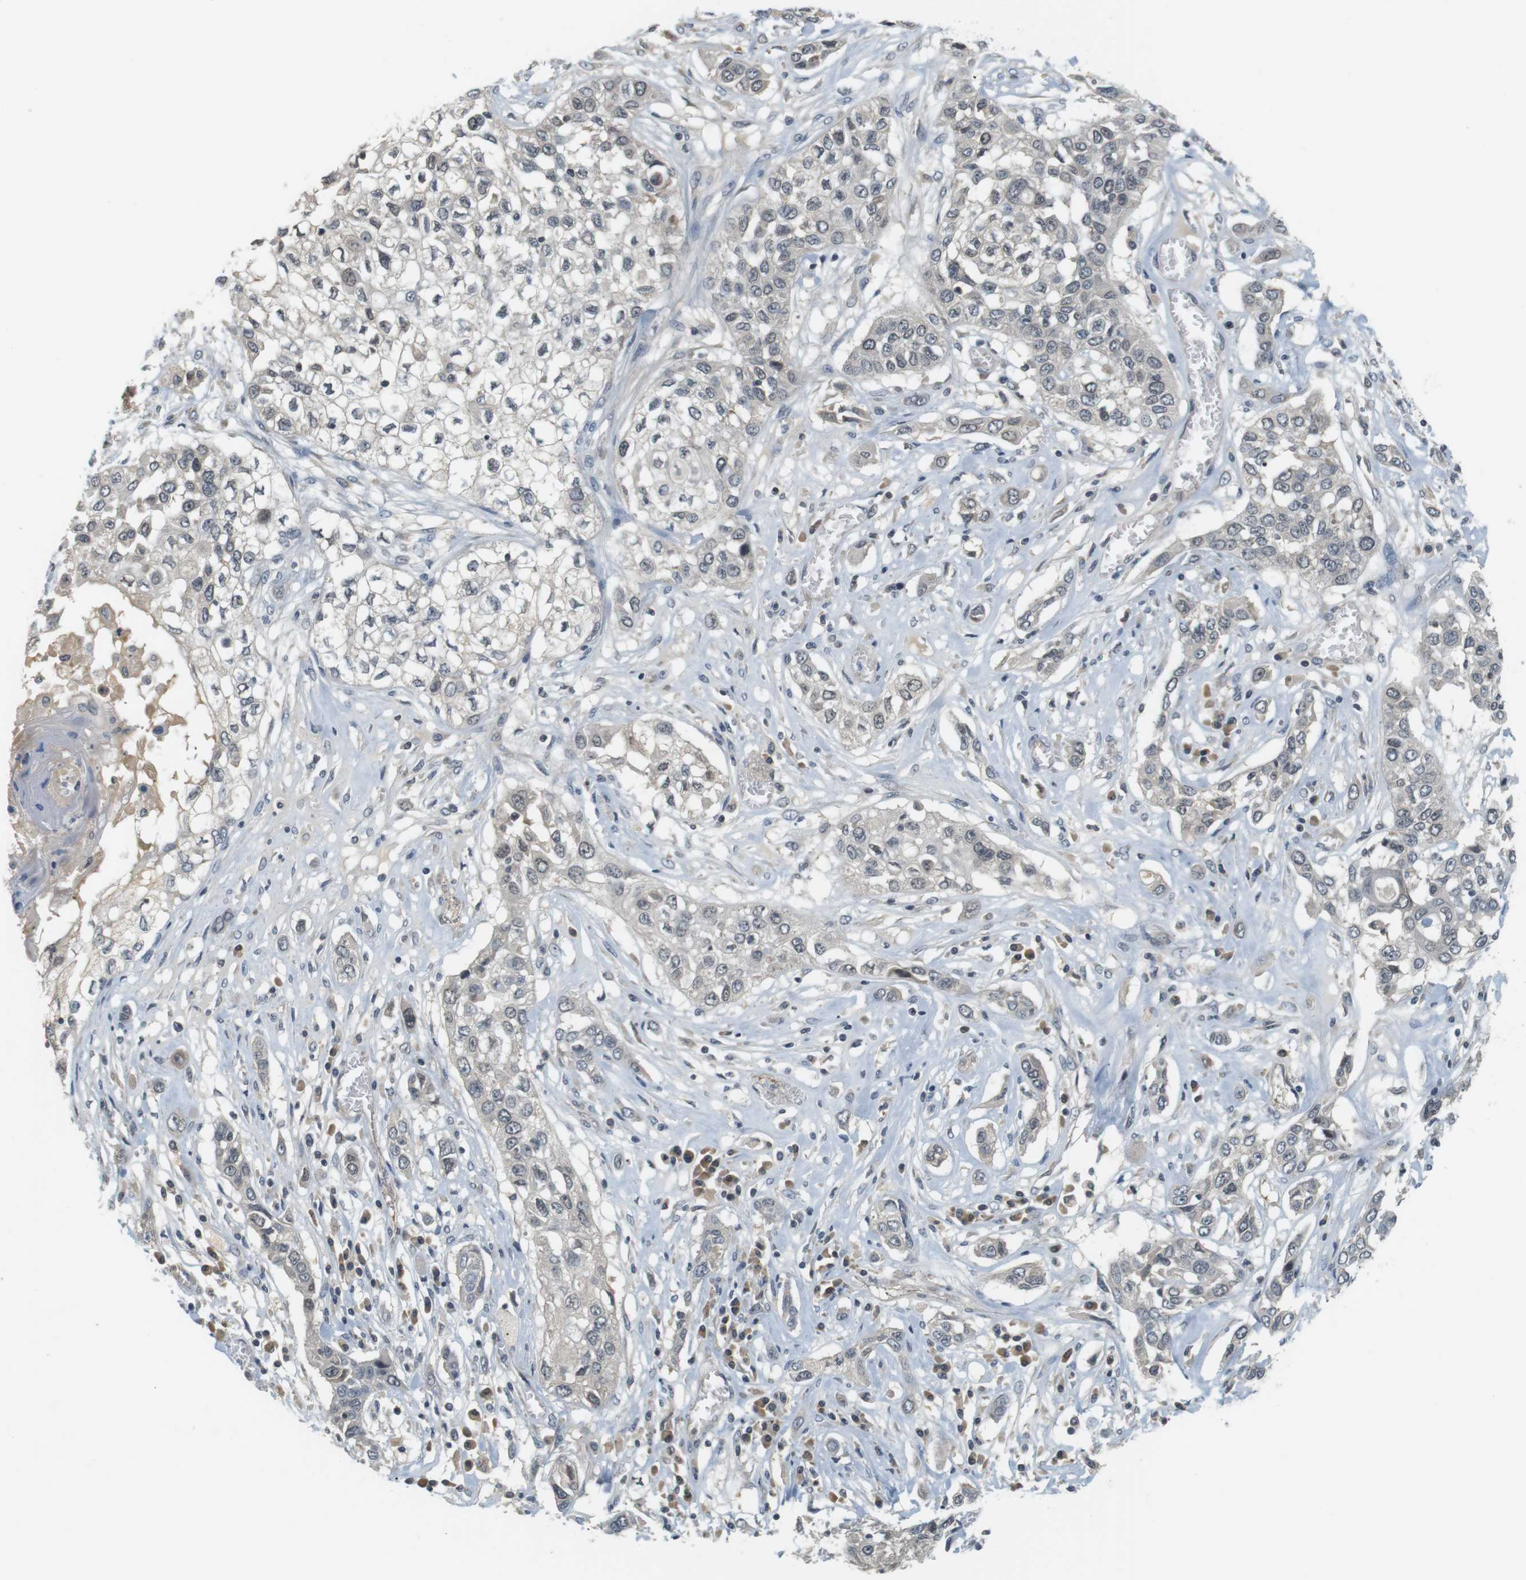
{"staining": {"intensity": "negative", "quantity": "none", "location": "none"}, "tissue": "lung cancer", "cell_type": "Tumor cells", "image_type": "cancer", "snomed": [{"axis": "morphology", "description": "Squamous cell carcinoma, NOS"}, {"axis": "topography", "description": "Lung"}], "caption": "Tumor cells are negative for brown protein staining in lung squamous cell carcinoma.", "gene": "WNT7A", "patient": {"sex": "male", "age": 71}}